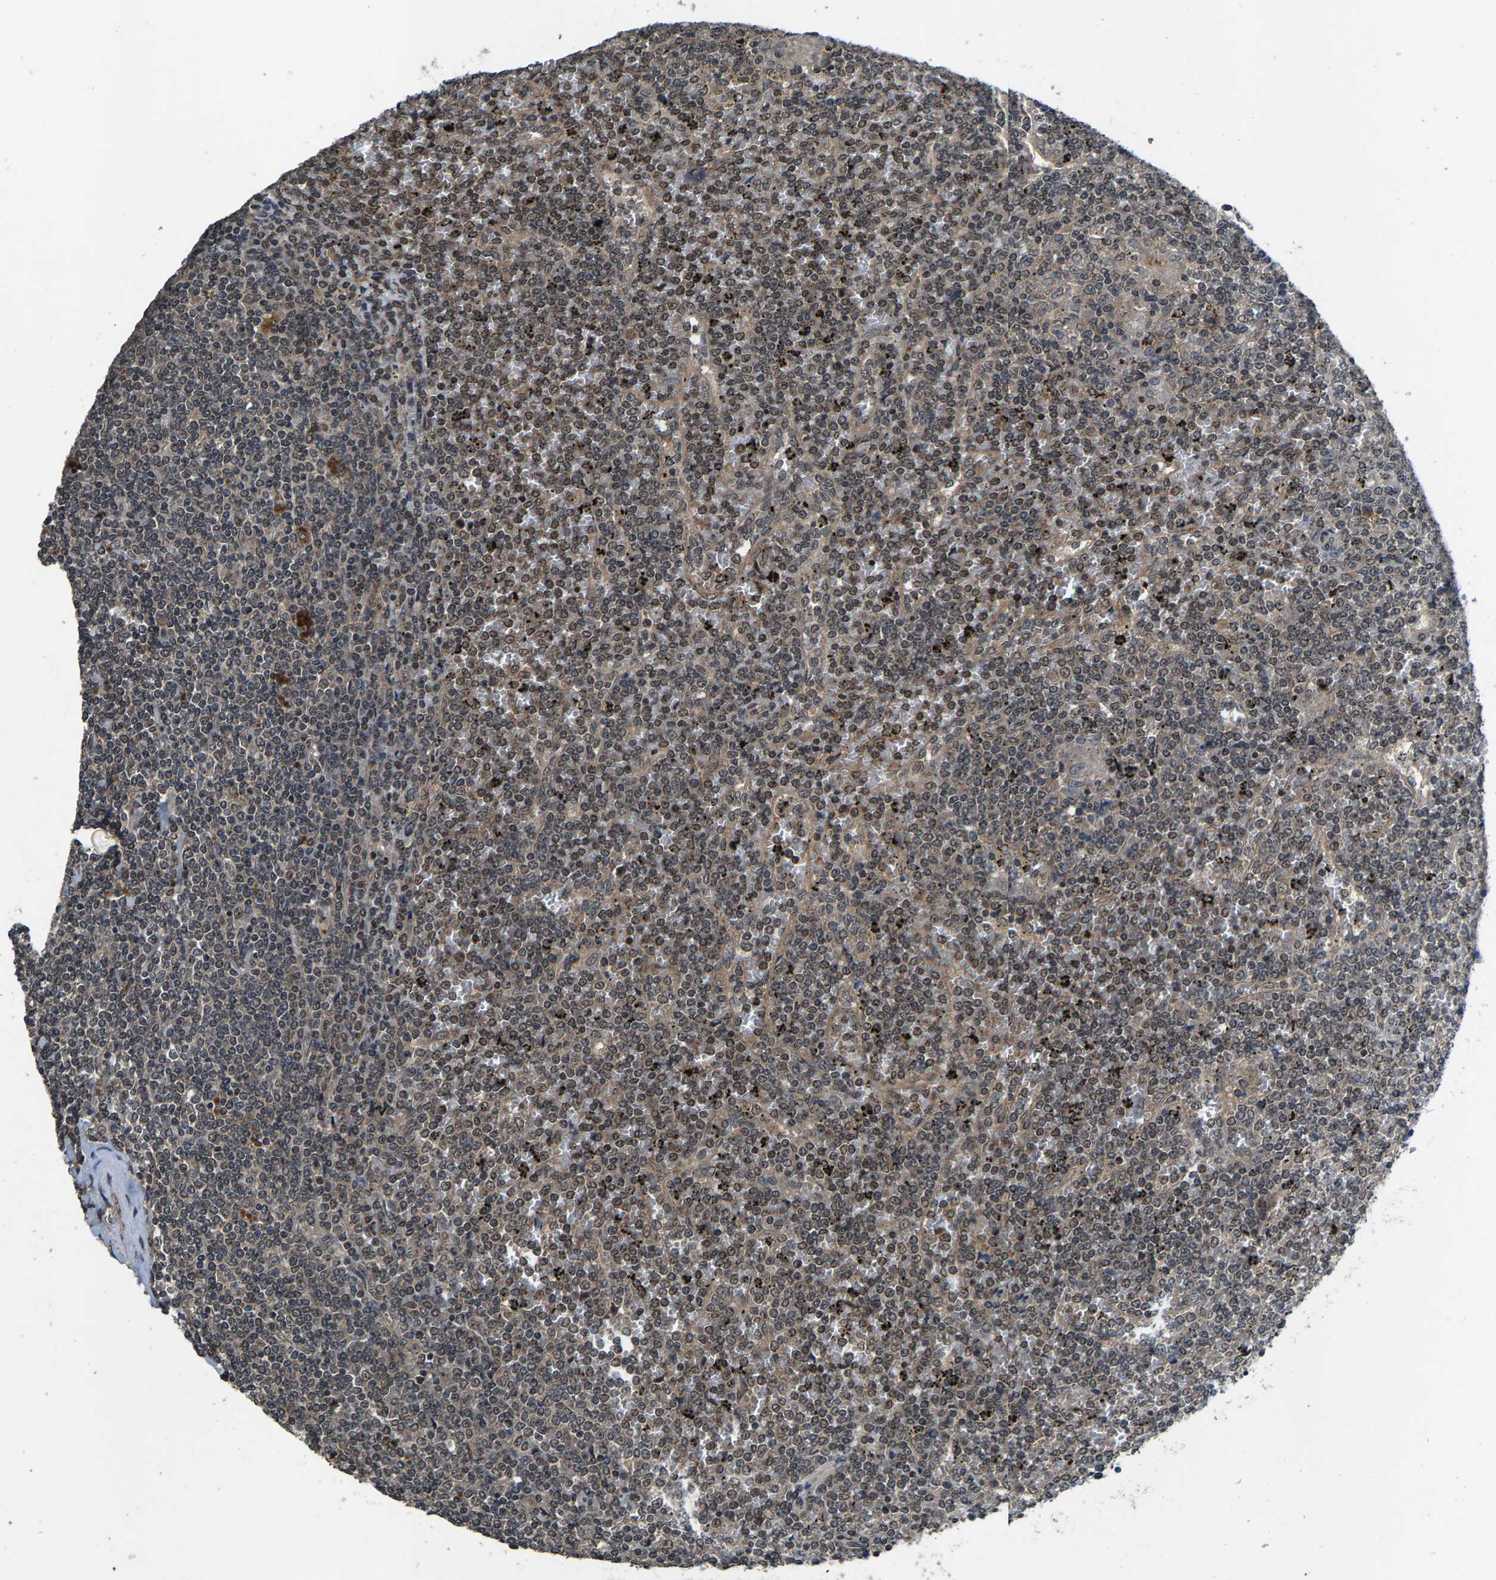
{"staining": {"intensity": "weak", "quantity": ">75%", "location": "nuclear"}, "tissue": "lymphoma", "cell_type": "Tumor cells", "image_type": "cancer", "snomed": [{"axis": "morphology", "description": "Malignant lymphoma, non-Hodgkin's type, Low grade"}, {"axis": "topography", "description": "Spleen"}], "caption": "The histopathology image reveals staining of malignant lymphoma, non-Hodgkin's type (low-grade), revealing weak nuclear protein expression (brown color) within tumor cells.", "gene": "HUWE1", "patient": {"sex": "female", "age": 19}}